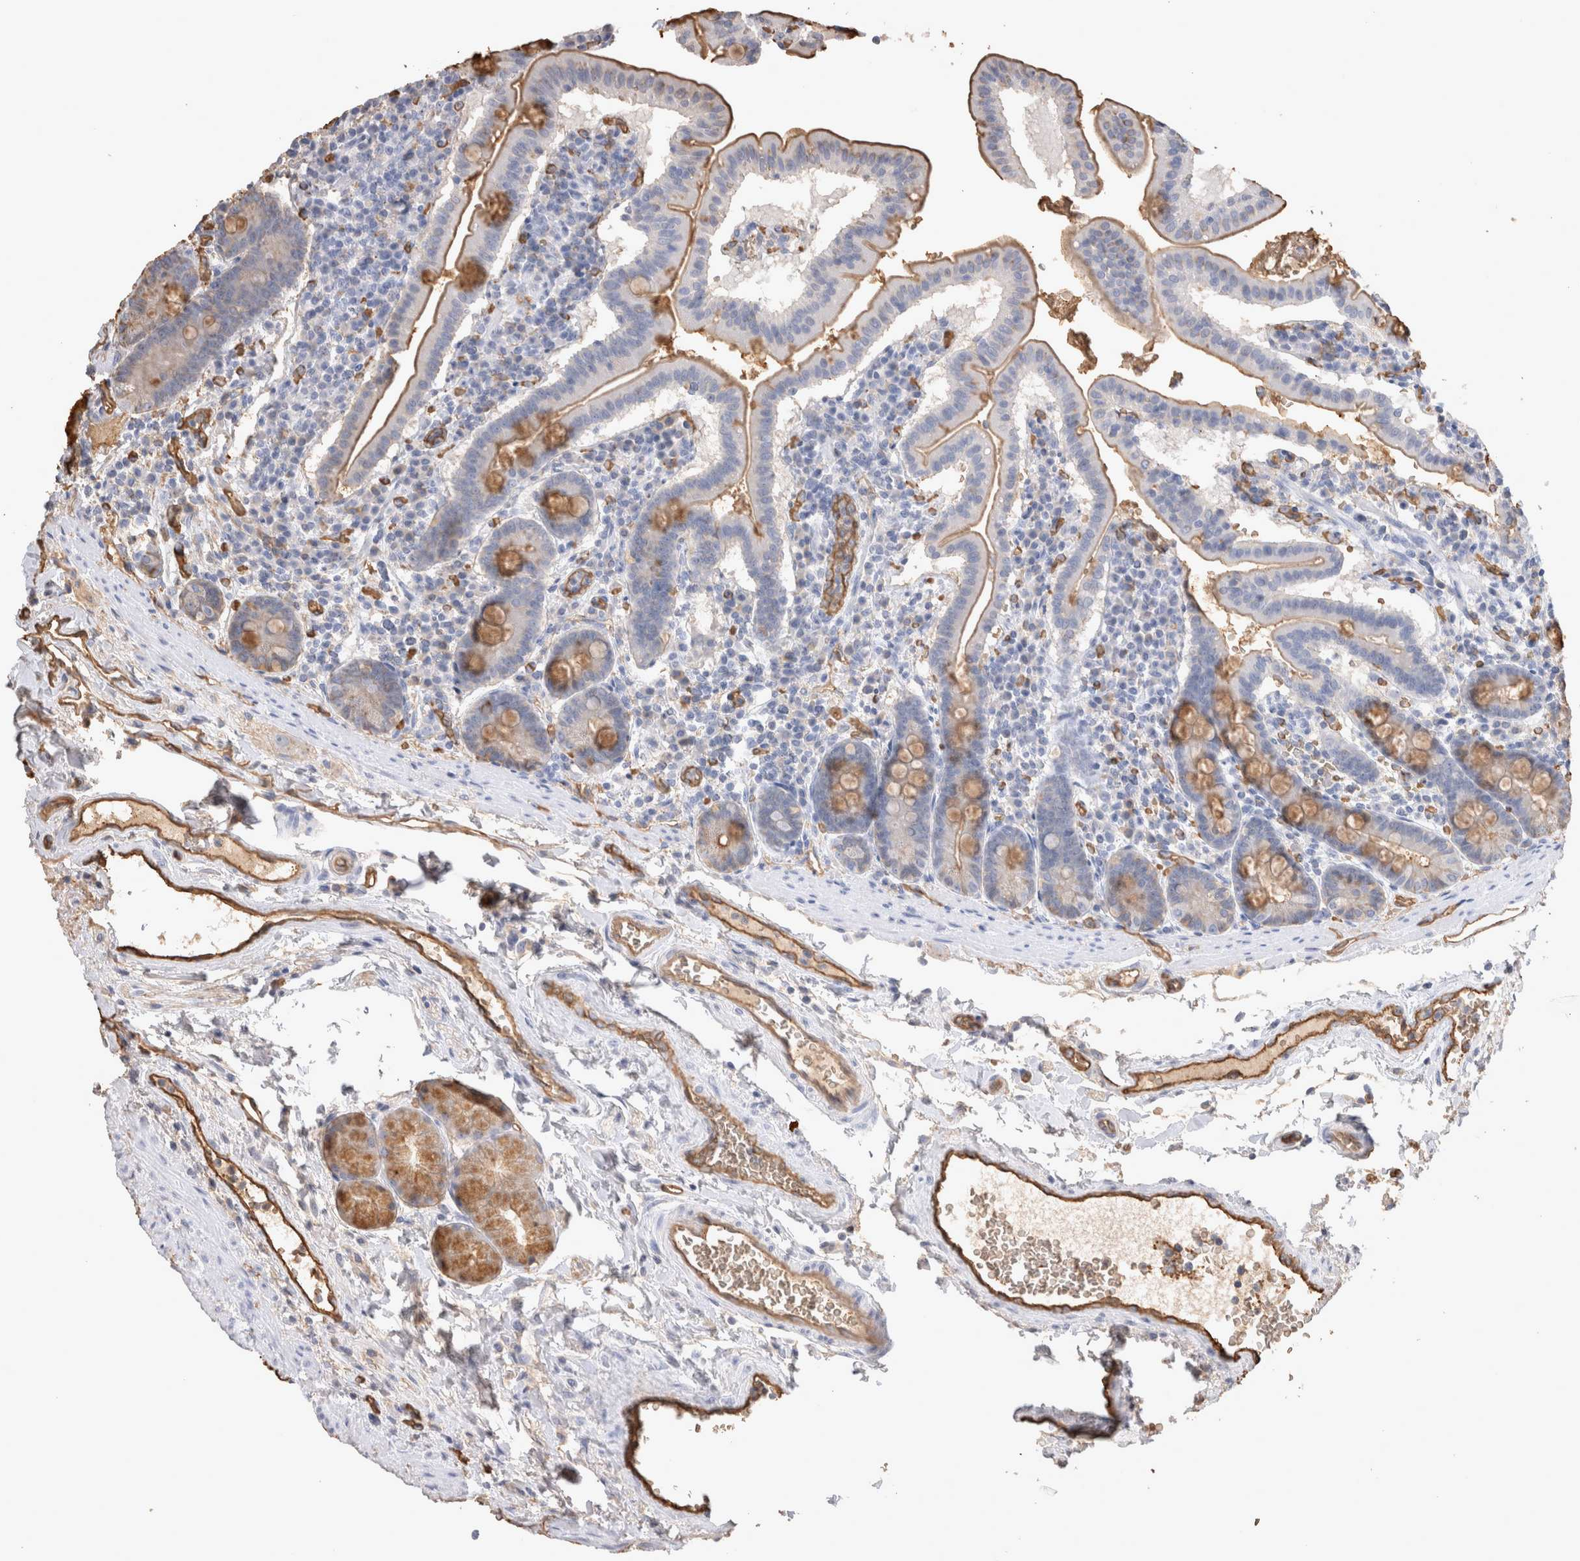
{"staining": {"intensity": "moderate", "quantity": "25%-75%", "location": "cytoplasmic/membranous"}, "tissue": "duodenum", "cell_type": "Glandular cells", "image_type": "normal", "snomed": [{"axis": "morphology", "description": "Normal tissue, NOS"}, {"axis": "morphology", "description": "Adenocarcinoma, NOS"}, {"axis": "topography", "description": "Pancreas"}, {"axis": "topography", "description": "Duodenum"}], "caption": "Human duodenum stained for a protein (brown) shows moderate cytoplasmic/membranous positive positivity in approximately 25%-75% of glandular cells.", "gene": "IL17RC", "patient": {"sex": "male", "age": 50}}